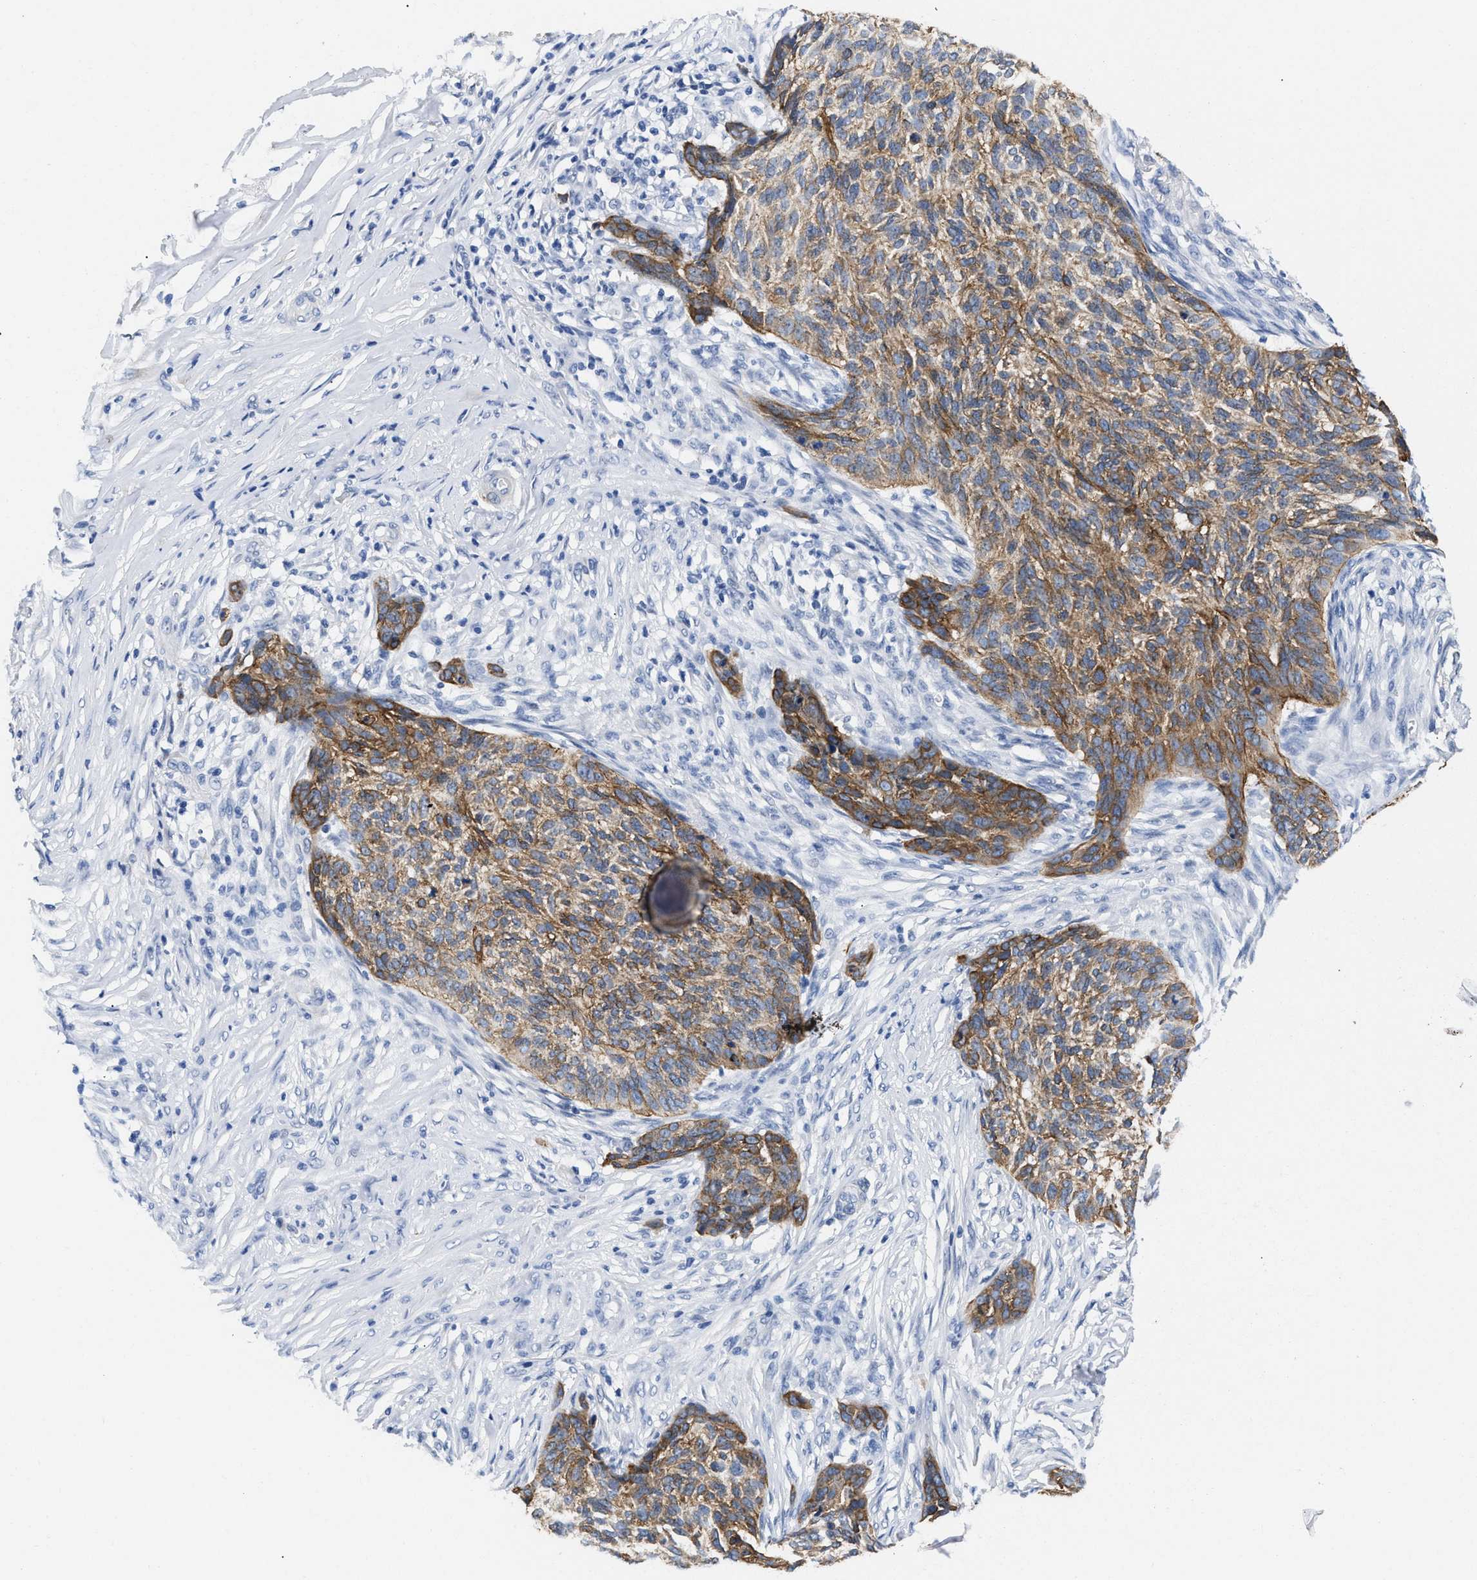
{"staining": {"intensity": "strong", "quantity": ">75%", "location": "cytoplasmic/membranous"}, "tissue": "skin cancer", "cell_type": "Tumor cells", "image_type": "cancer", "snomed": [{"axis": "morphology", "description": "Basal cell carcinoma"}, {"axis": "topography", "description": "Skin"}], "caption": "Protein analysis of skin cancer (basal cell carcinoma) tissue reveals strong cytoplasmic/membranous staining in approximately >75% of tumor cells.", "gene": "TRIM29", "patient": {"sex": "male", "age": 85}}